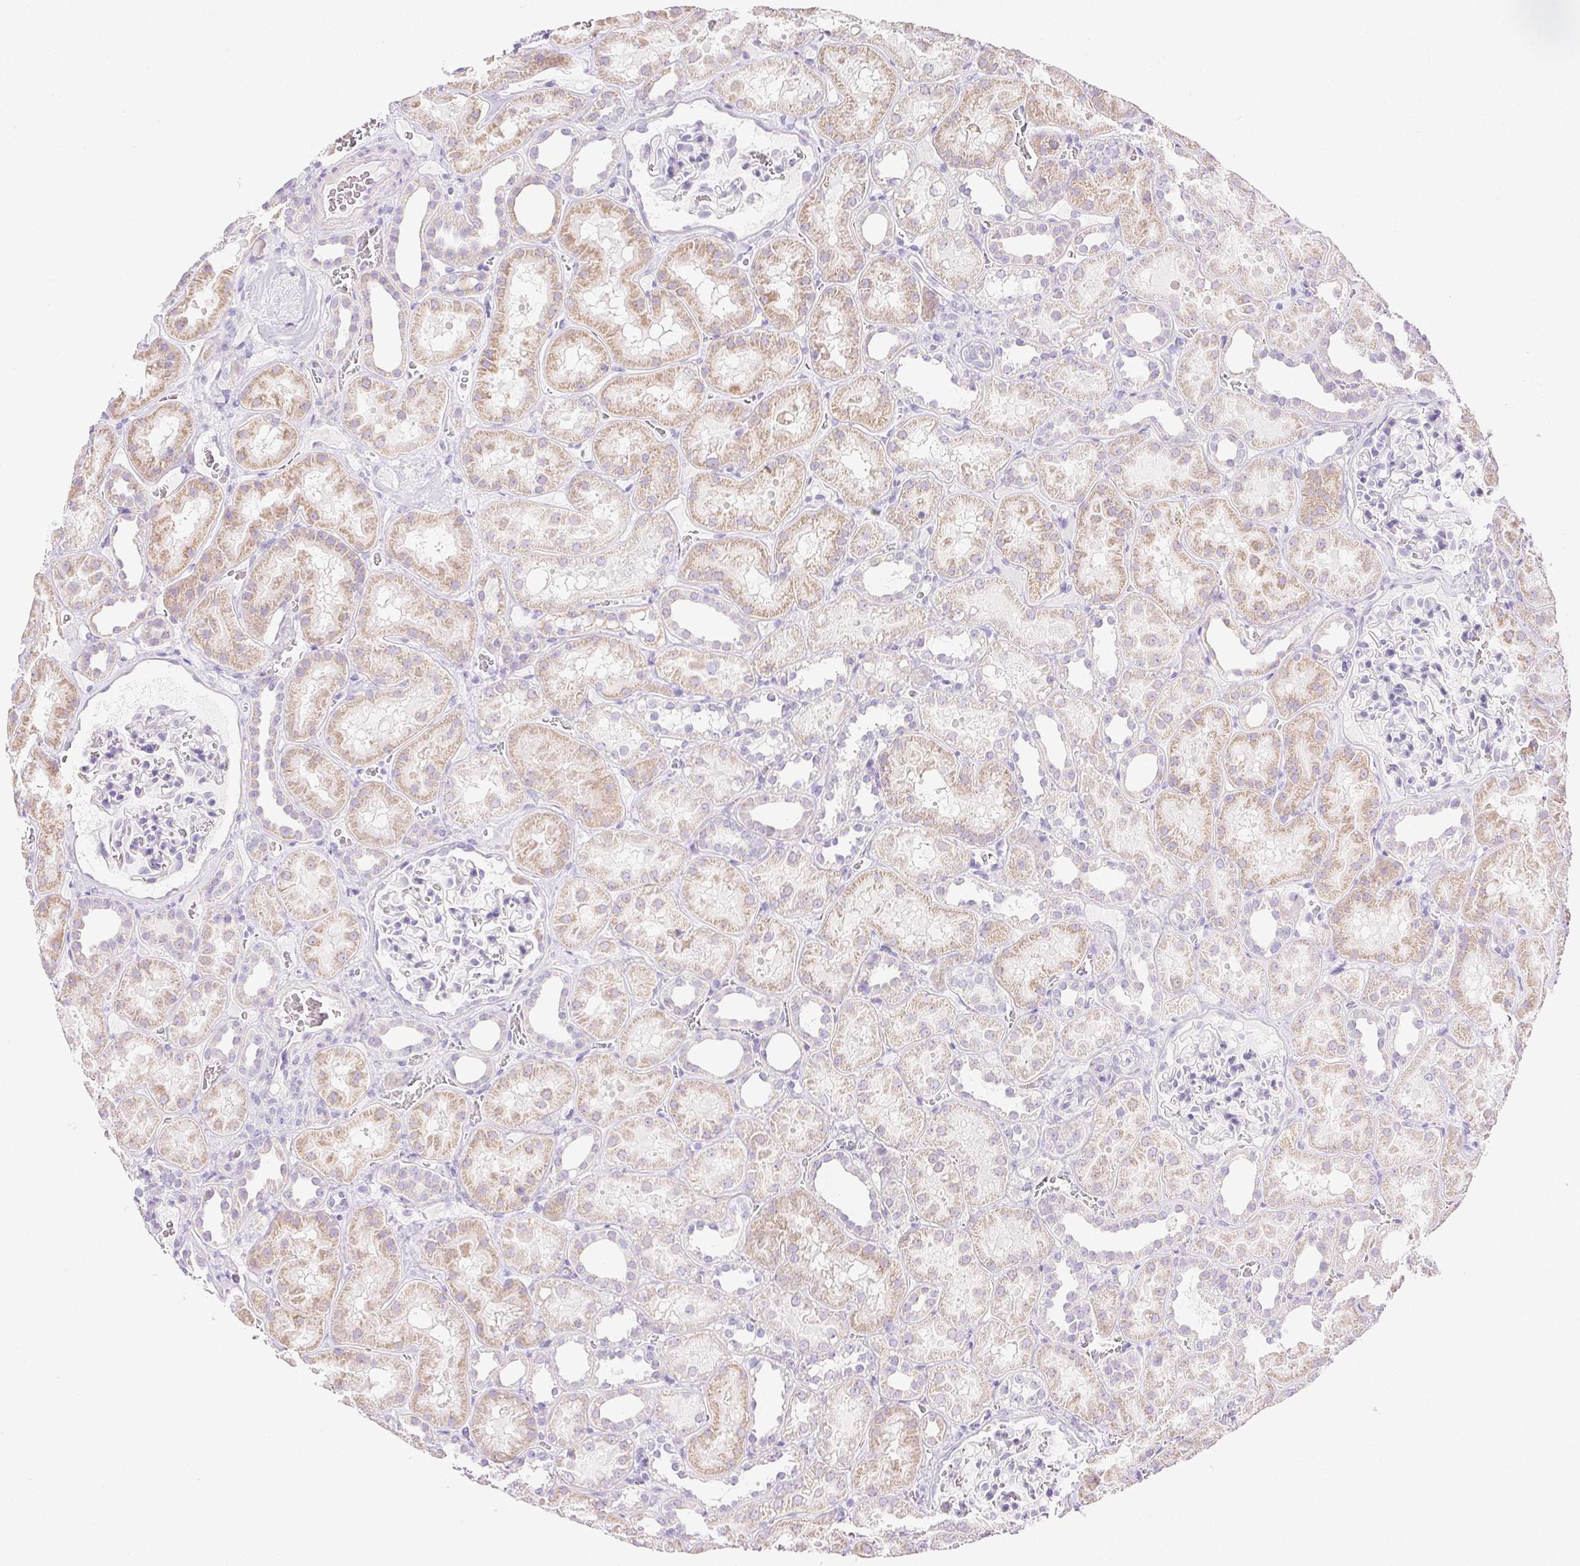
{"staining": {"intensity": "negative", "quantity": "none", "location": "none"}, "tissue": "kidney", "cell_type": "Cells in glomeruli", "image_type": "normal", "snomed": [{"axis": "morphology", "description": "Normal tissue, NOS"}, {"axis": "topography", "description": "Kidney"}], "caption": "Kidney was stained to show a protein in brown. There is no significant positivity in cells in glomeruli. (Stains: DAB immunohistochemistry (IHC) with hematoxylin counter stain, Microscopy: brightfield microscopy at high magnification).", "gene": "CTRL", "patient": {"sex": "female", "age": 41}}